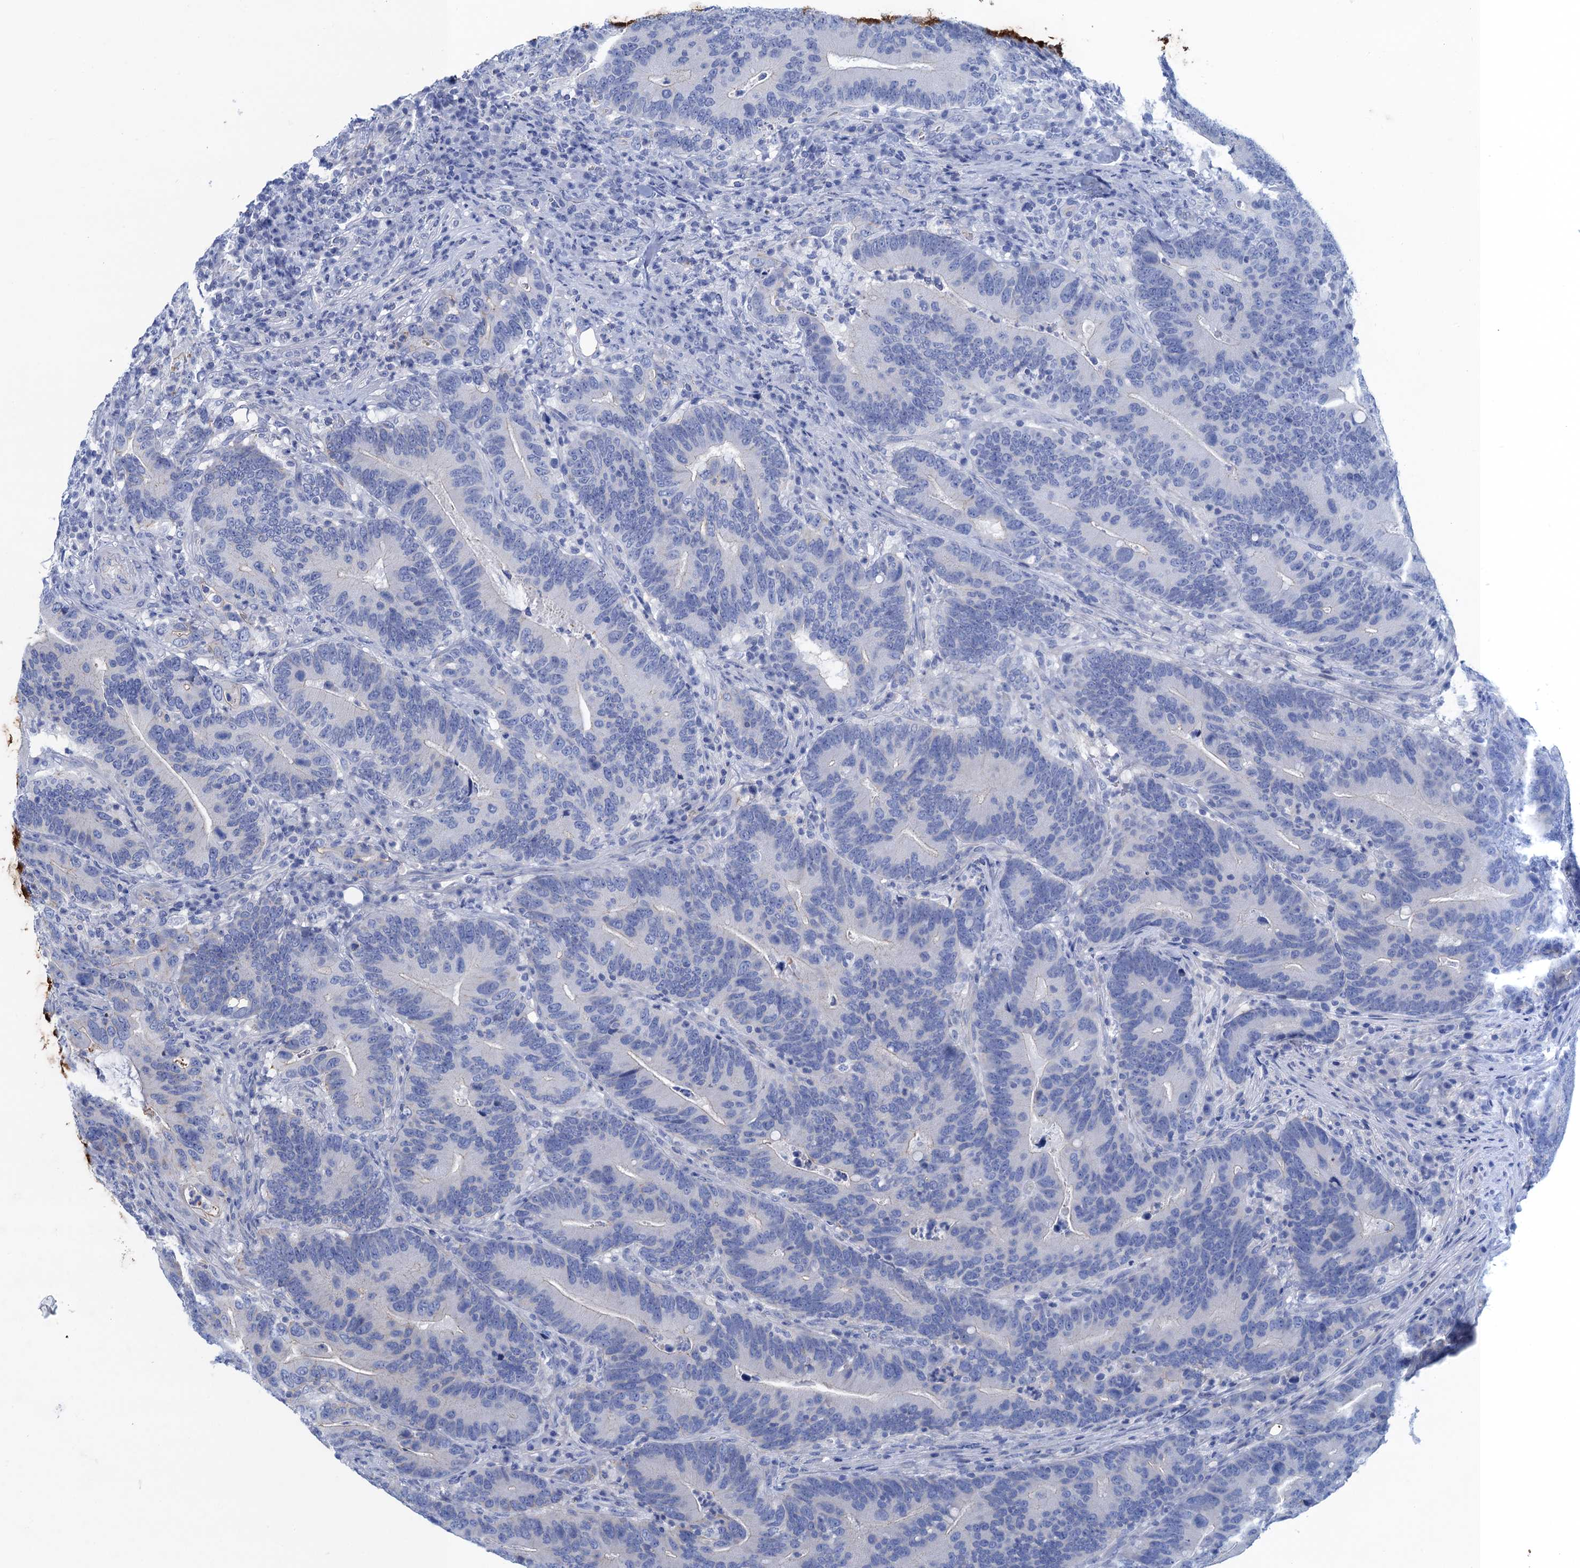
{"staining": {"intensity": "negative", "quantity": "none", "location": "none"}, "tissue": "colorectal cancer", "cell_type": "Tumor cells", "image_type": "cancer", "snomed": [{"axis": "morphology", "description": "Adenocarcinoma, NOS"}, {"axis": "topography", "description": "Colon"}], "caption": "Tumor cells show no significant positivity in adenocarcinoma (colorectal). Brightfield microscopy of immunohistochemistry stained with DAB (brown) and hematoxylin (blue), captured at high magnification.", "gene": "CALML5", "patient": {"sex": "female", "age": 66}}